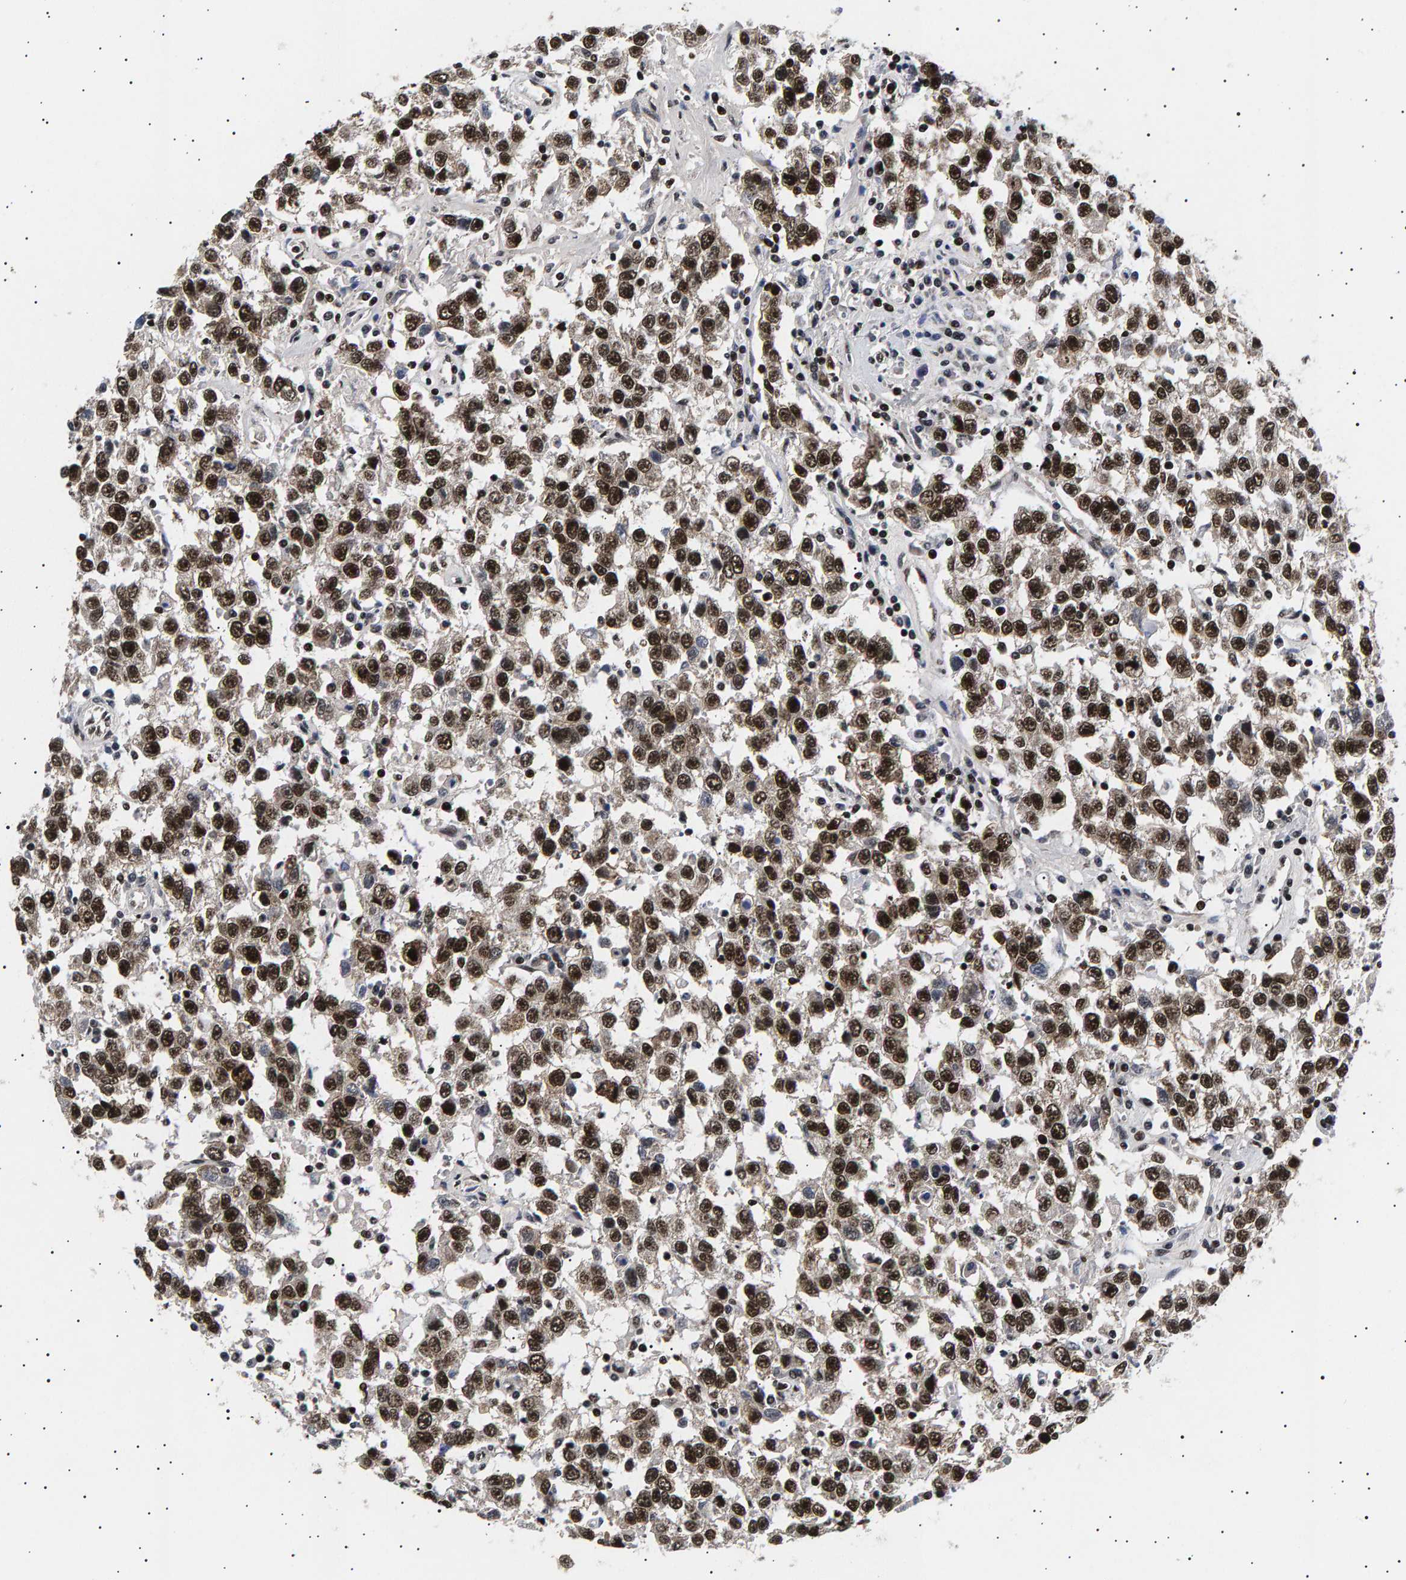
{"staining": {"intensity": "strong", "quantity": ">75%", "location": "nuclear"}, "tissue": "testis cancer", "cell_type": "Tumor cells", "image_type": "cancer", "snomed": [{"axis": "morphology", "description": "Seminoma, NOS"}, {"axis": "topography", "description": "Testis"}], "caption": "Immunohistochemical staining of human testis cancer (seminoma) demonstrates high levels of strong nuclear positivity in about >75% of tumor cells. (DAB IHC with brightfield microscopy, high magnification).", "gene": "ANKRD40", "patient": {"sex": "male", "age": 41}}